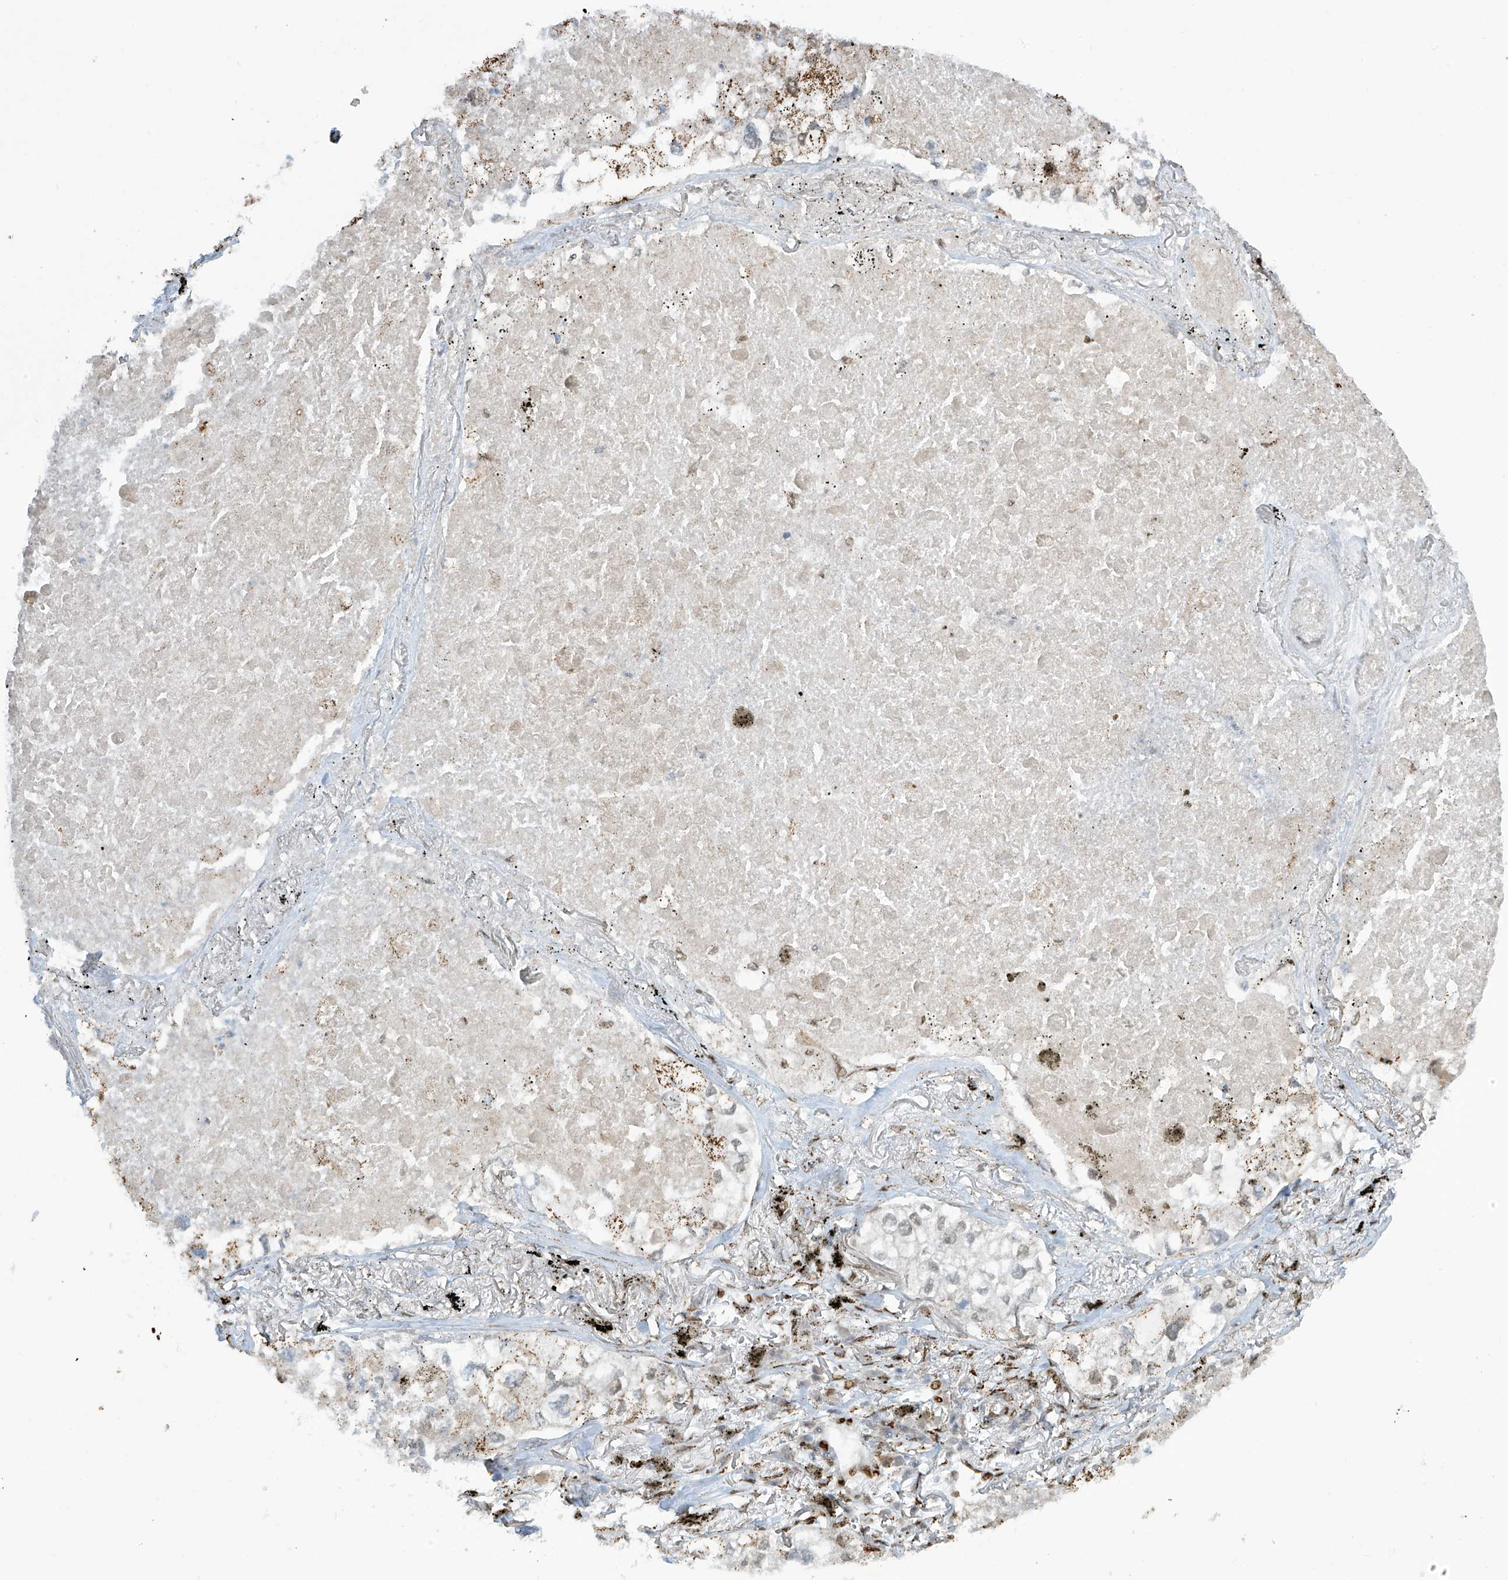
{"staining": {"intensity": "weak", "quantity": "<25%", "location": "nuclear"}, "tissue": "lung cancer", "cell_type": "Tumor cells", "image_type": "cancer", "snomed": [{"axis": "morphology", "description": "Adenocarcinoma, NOS"}, {"axis": "topography", "description": "Lung"}], "caption": "High power microscopy image of an IHC histopathology image of lung adenocarcinoma, revealing no significant staining in tumor cells. (DAB immunohistochemistry (IHC) visualized using brightfield microscopy, high magnification).", "gene": "PM20D2", "patient": {"sex": "male", "age": 65}}